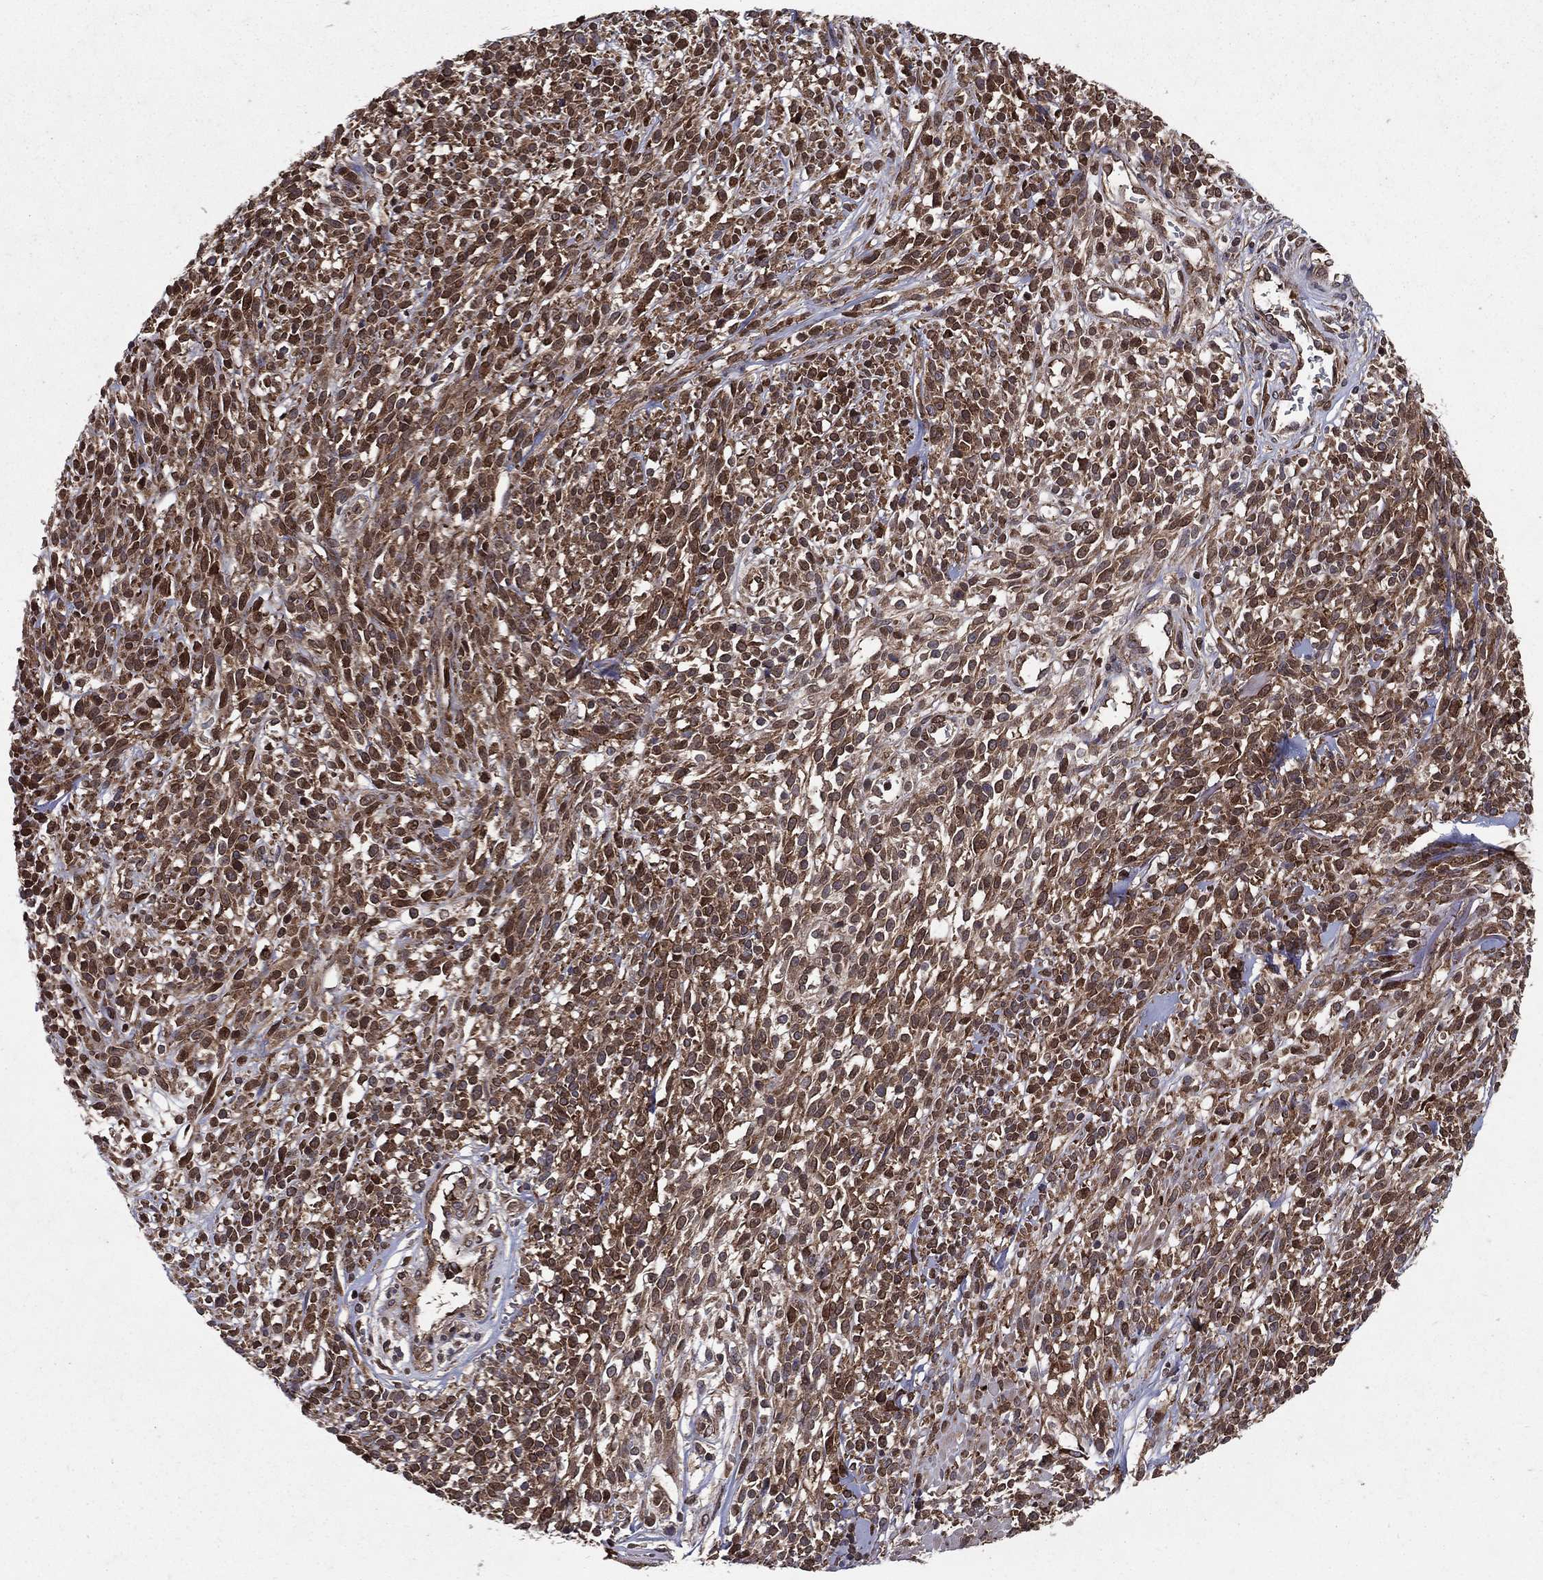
{"staining": {"intensity": "moderate", "quantity": ">75%", "location": "cytoplasmic/membranous"}, "tissue": "melanoma", "cell_type": "Tumor cells", "image_type": "cancer", "snomed": [{"axis": "morphology", "description": "Malignant melanoma, NOS"}, {"axis": "topography", "description": "Skin"}, {"axis": "topography", "description": "Skin of trunk"}], "caption": "Immunohistochemistry (IHC) micrograph of neoplastic tissue: human malignant melanoma stained using immunohistochemistry shows medium levels of moderate protein expression localized specifically in the cytoplasmic/membranous of tumor cells, appearing as a cytoplasmic/membranous brown color.", "gene": "CERS2", "patient": {"sex": "male", "age": 74}}